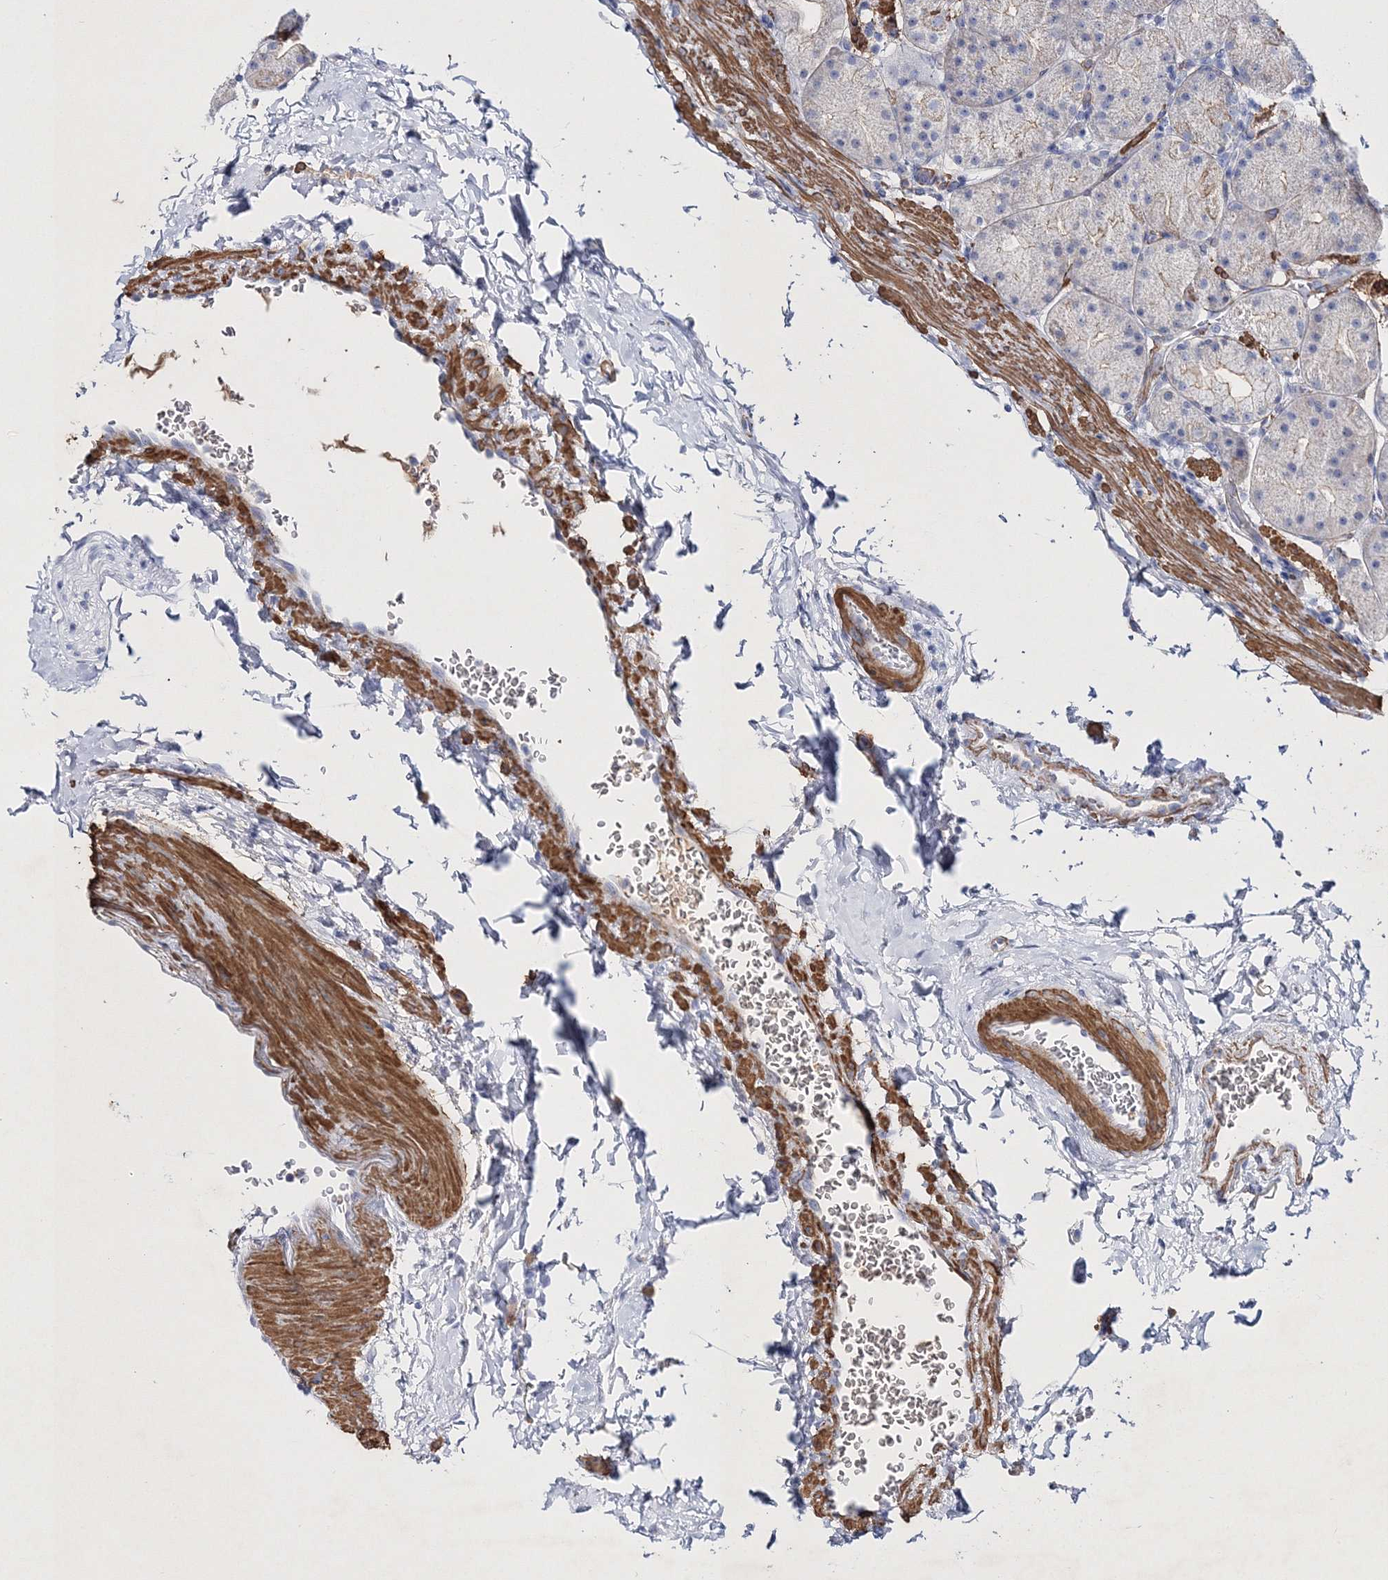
{"staining": {"intensity": "weak", "quantity": "<25%", "location": "cytoplasmic/membranous"}, "tissue": "stomach", "cell_type": "Glandular cells", "image_type": "normal", "snomed": [{"axis": "morphology", "description": "Normal tissue, NOS"}, {"axis": "topography", "description": "Stomach, upper"}, {"axis": "topography", "description": "Stomach"}], "caption": "Immunohistochemistry (IHC) photomicrograph of benign stomach stained for a protein (brown), which demonstrates no staining in glandular cells.", "gene": "RTN2", "patient": {"sex": "male", "age": 48}}